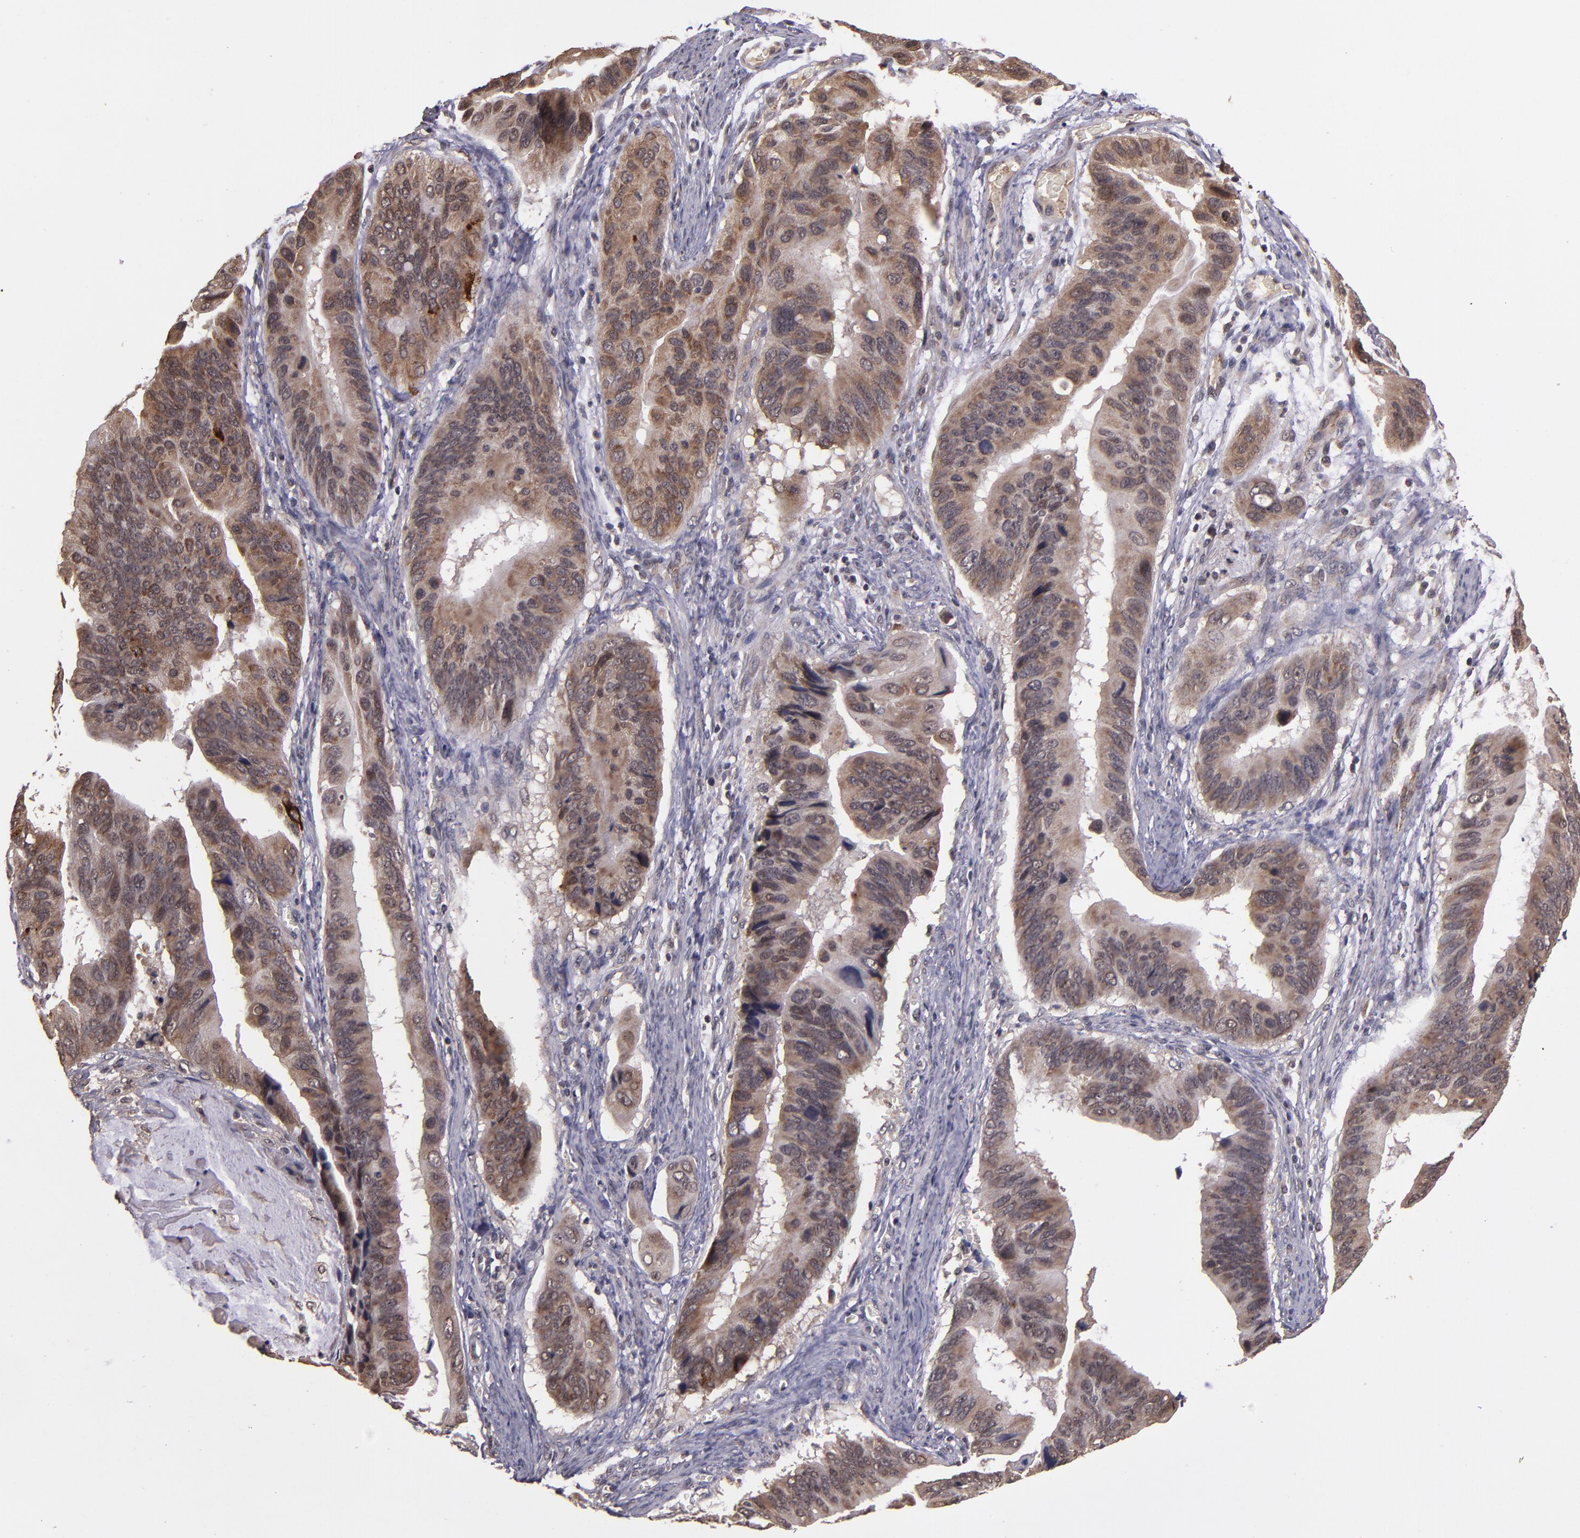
{"staining": {"intensity": "moderate", "quantity": ">75%", "location": "cytoplasmic/membranous"}, "tissue": "stomach cancer", "cell_type": "Tumor cells", "image_type": "cancer", "snomed": [{"axis": "morphology", "description": "Adenocarcinoma, NOS"}, {"axis": "topography", "description": "Stomach, upper"}], "caption": "Stomach cancer (adenocarcinoma) was stained to show a protein in brown. There is medium levels of moderate cytoplasmic/membranous expression in approximately >75% of tumor cells.", "gene": "RIOK3", "patient": {"sex": "male", "age": 80}}